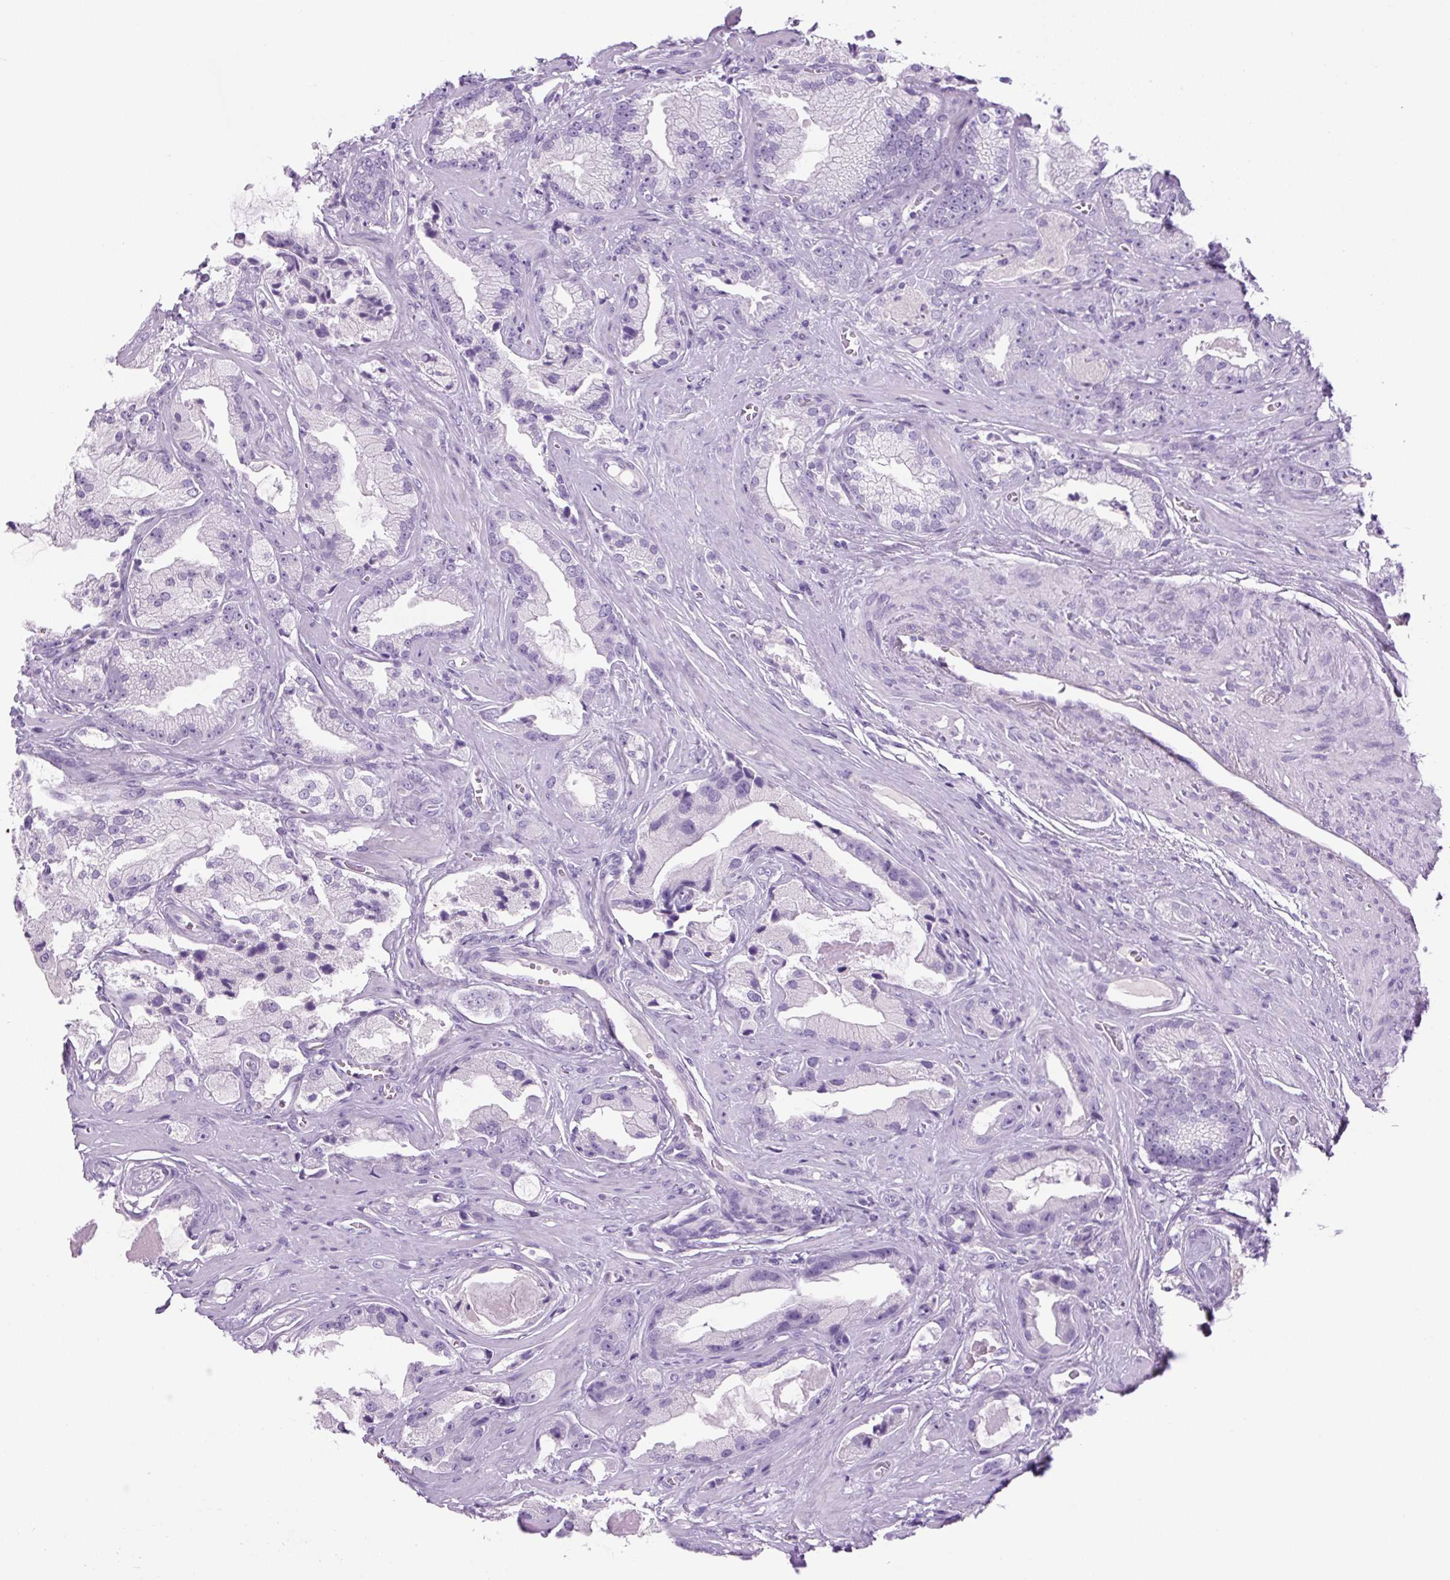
{"staining": {"intensity": "negative", "quantity": "none", "location": "none"}, "tissue": "prostate cancer", "cell_type": "Tumor cells", "image_type": "cancer", "snomed": [{"axis": "morphology", "description": "Adenocarcinoma, High grade"}, {"axis": "topography", "description": "Prostate"}], "caption": "Tumor cells show no significant positivity in prostate adenocarcinoma (high-grade). (DAB (3,3'-diaminobenzidine) immunohistochemistry (IHC), high magnification).", "gene": "PRRT1", "patient": {"sex": "male", "age": 68}}